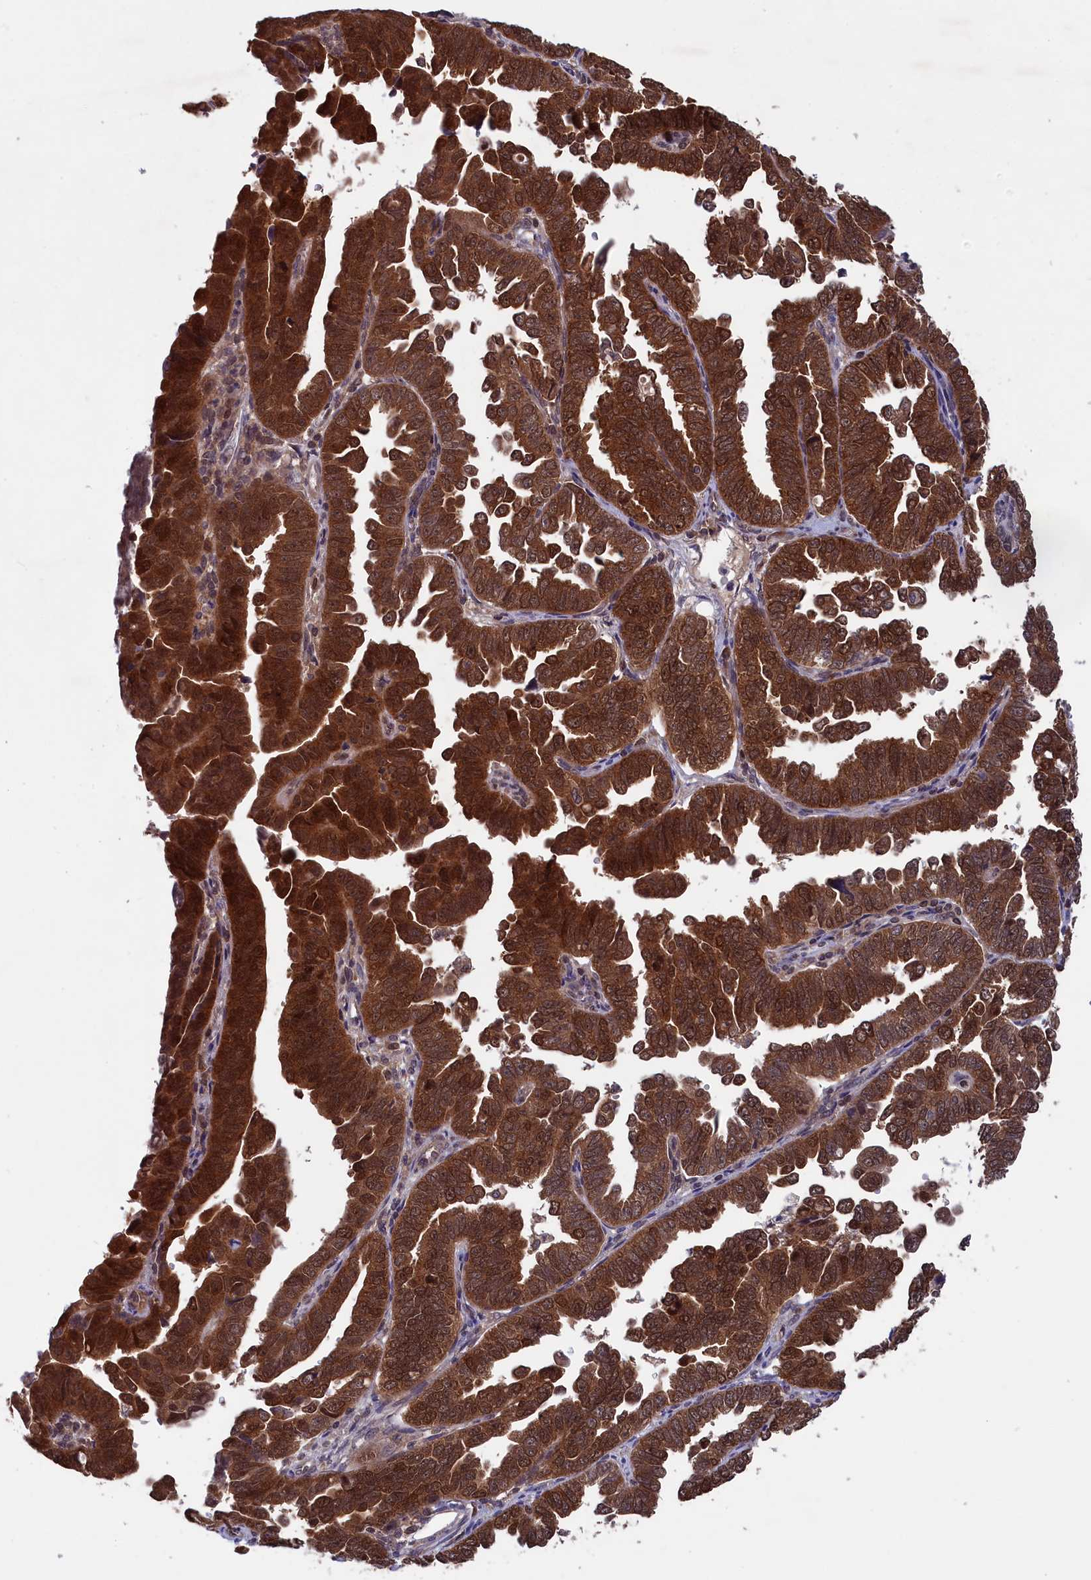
{"staining": {"intensity": "strong", "quantity": ">75%", "location": "cytoplasmic/membranous,nuclear"}, "tissue": "endometrial cancer", "cell_type": "Tumor cells", "image_type": "cancer", "snomed": [{"axis": "morphology", "description": "Adenocarcinoma, NOS"}, {"axis": "topography", "description": "Endometrium"}], "caption": "A micrograph showing strong cytoplasmic/membranous and nuclear staining in approximately >75% of tumor cells in adenocarcinoma (endometrial), as visualized by brown immunohistochemical staining.", "gene": "JPT2", "patient": {"sex": "female", "age": 75}}